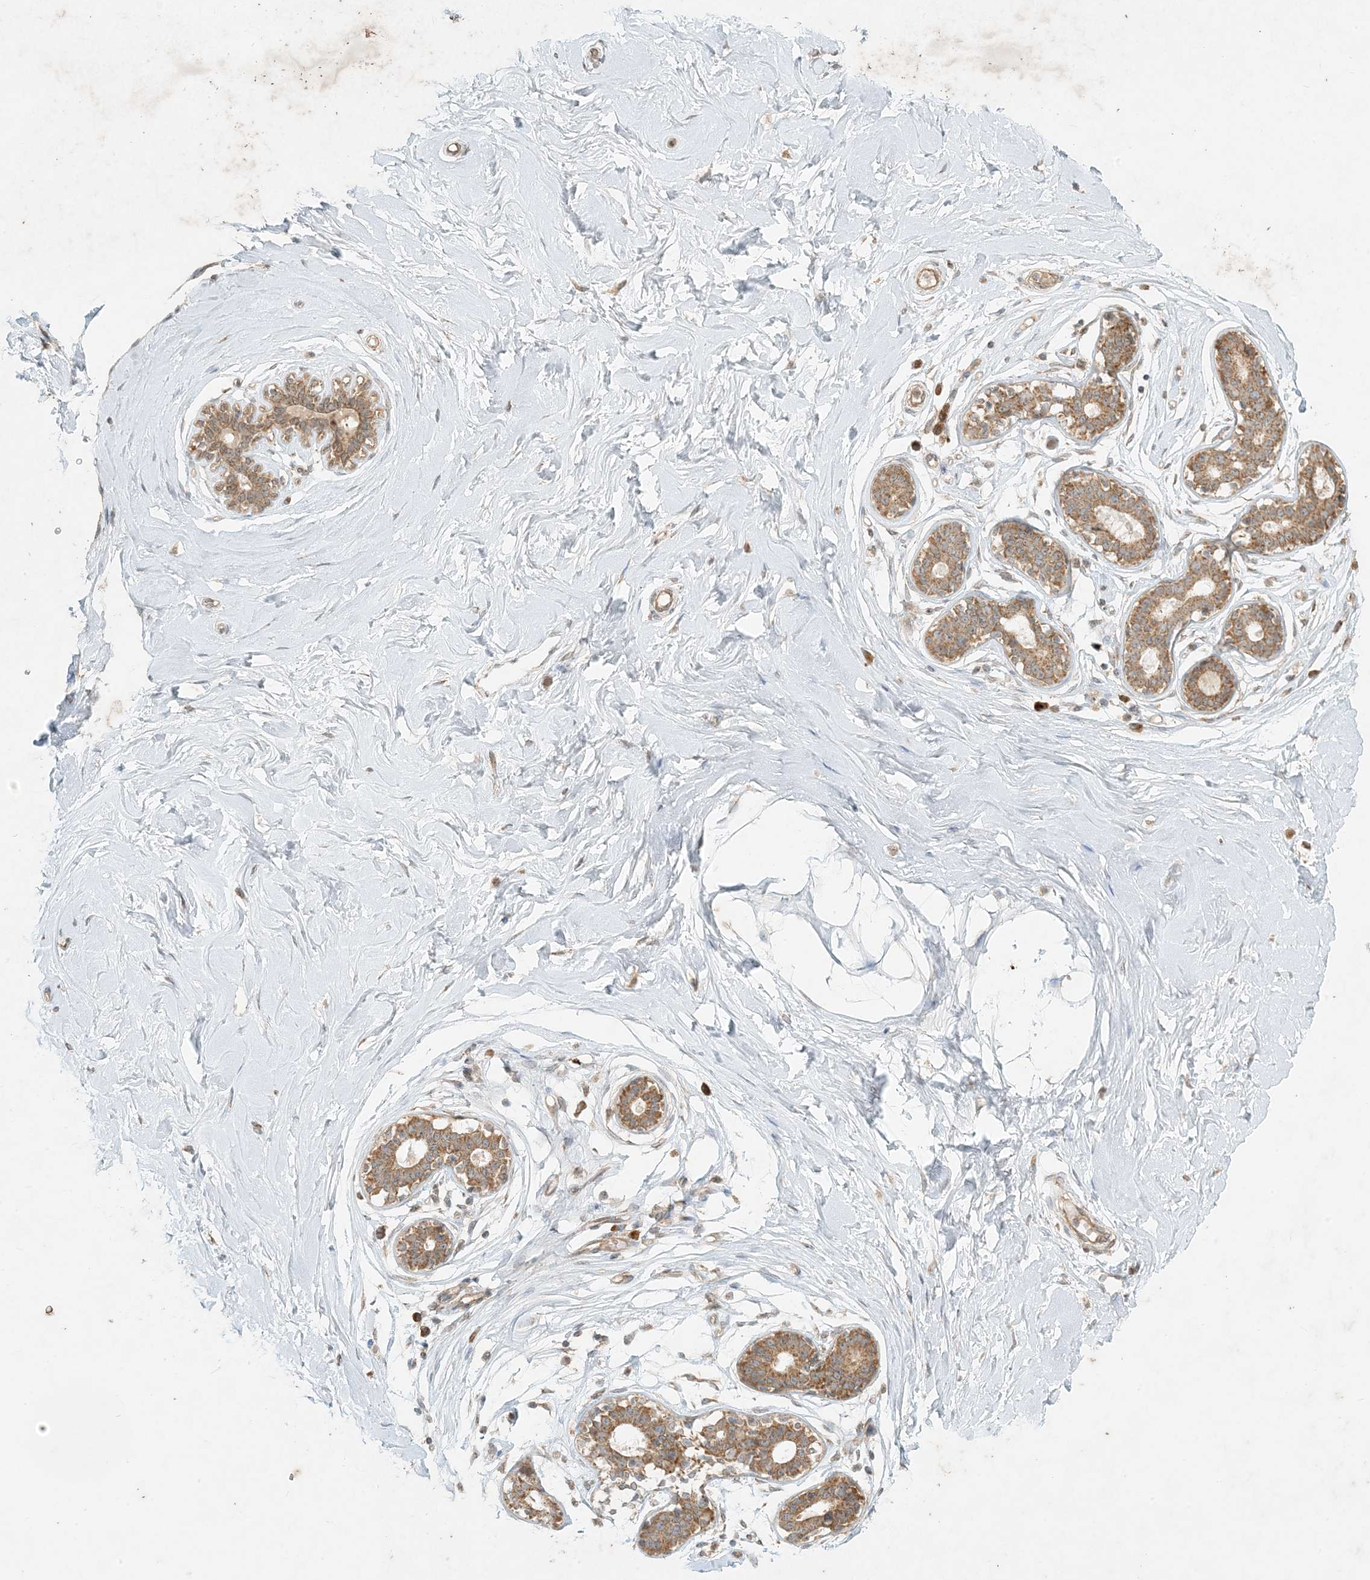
{"staining": {"intensity": "moderate", "quantity": ">75%", "location": "cytoplasmic/membranous"}, "tissue": "breast", "cell_type": "Adipocytes", "image_type": "normal", "snomed": [{"axis": "morphology", "description": "Normal tissue, NOS"}, {"axis": "morphology", "description": "Adenoma, NOS"}, {"axis": "topography", "description": "Breast"}], "caption": "Breast stained with DAB (3,3'-diaminobenzidine) immunohistochemistry exhibits medium levels of moderate cytoplasmic/membranous staining in approximately >75% of adipocytes.", "gene": "MCOLN1", "patient": {"sex": "female", "age": 23}}